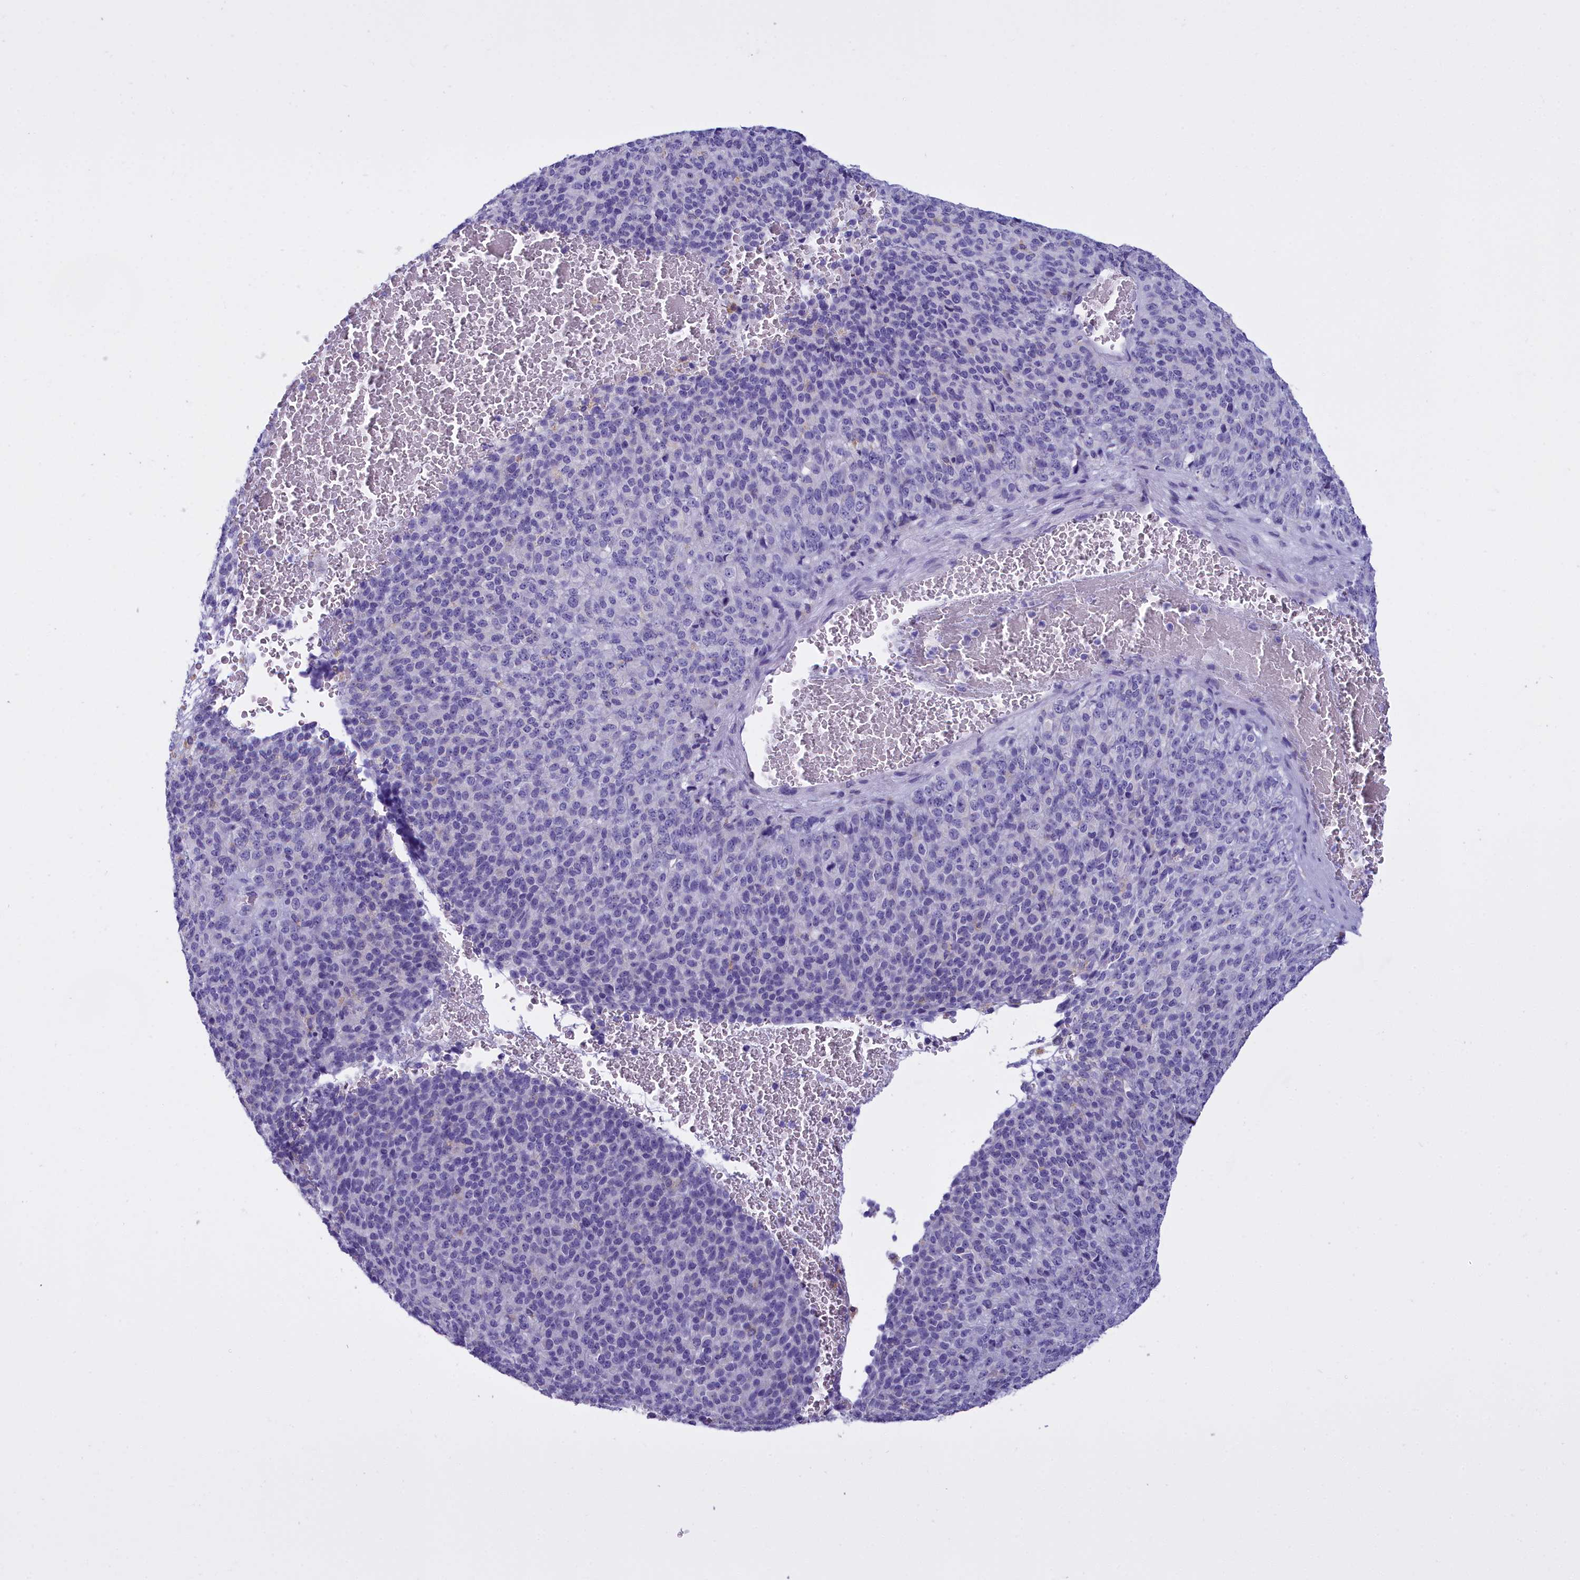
{"staining": {"intensity": "negative", "quantity": "none", "location": "none"}, "tissue": "melanoma", "cell_type": "Tumor cells", "image_type": "cancer", "snomed": [{"axis": "morphology", "description": "Malignant melanoma, Metastatic site"}, {"axis": "topography", "description": "Brain"}], "caption": "Tumor cells show no significant protein positivity in melanoma.", "gene": "CD5", "patient": {"sex": "female", "age": 56}}